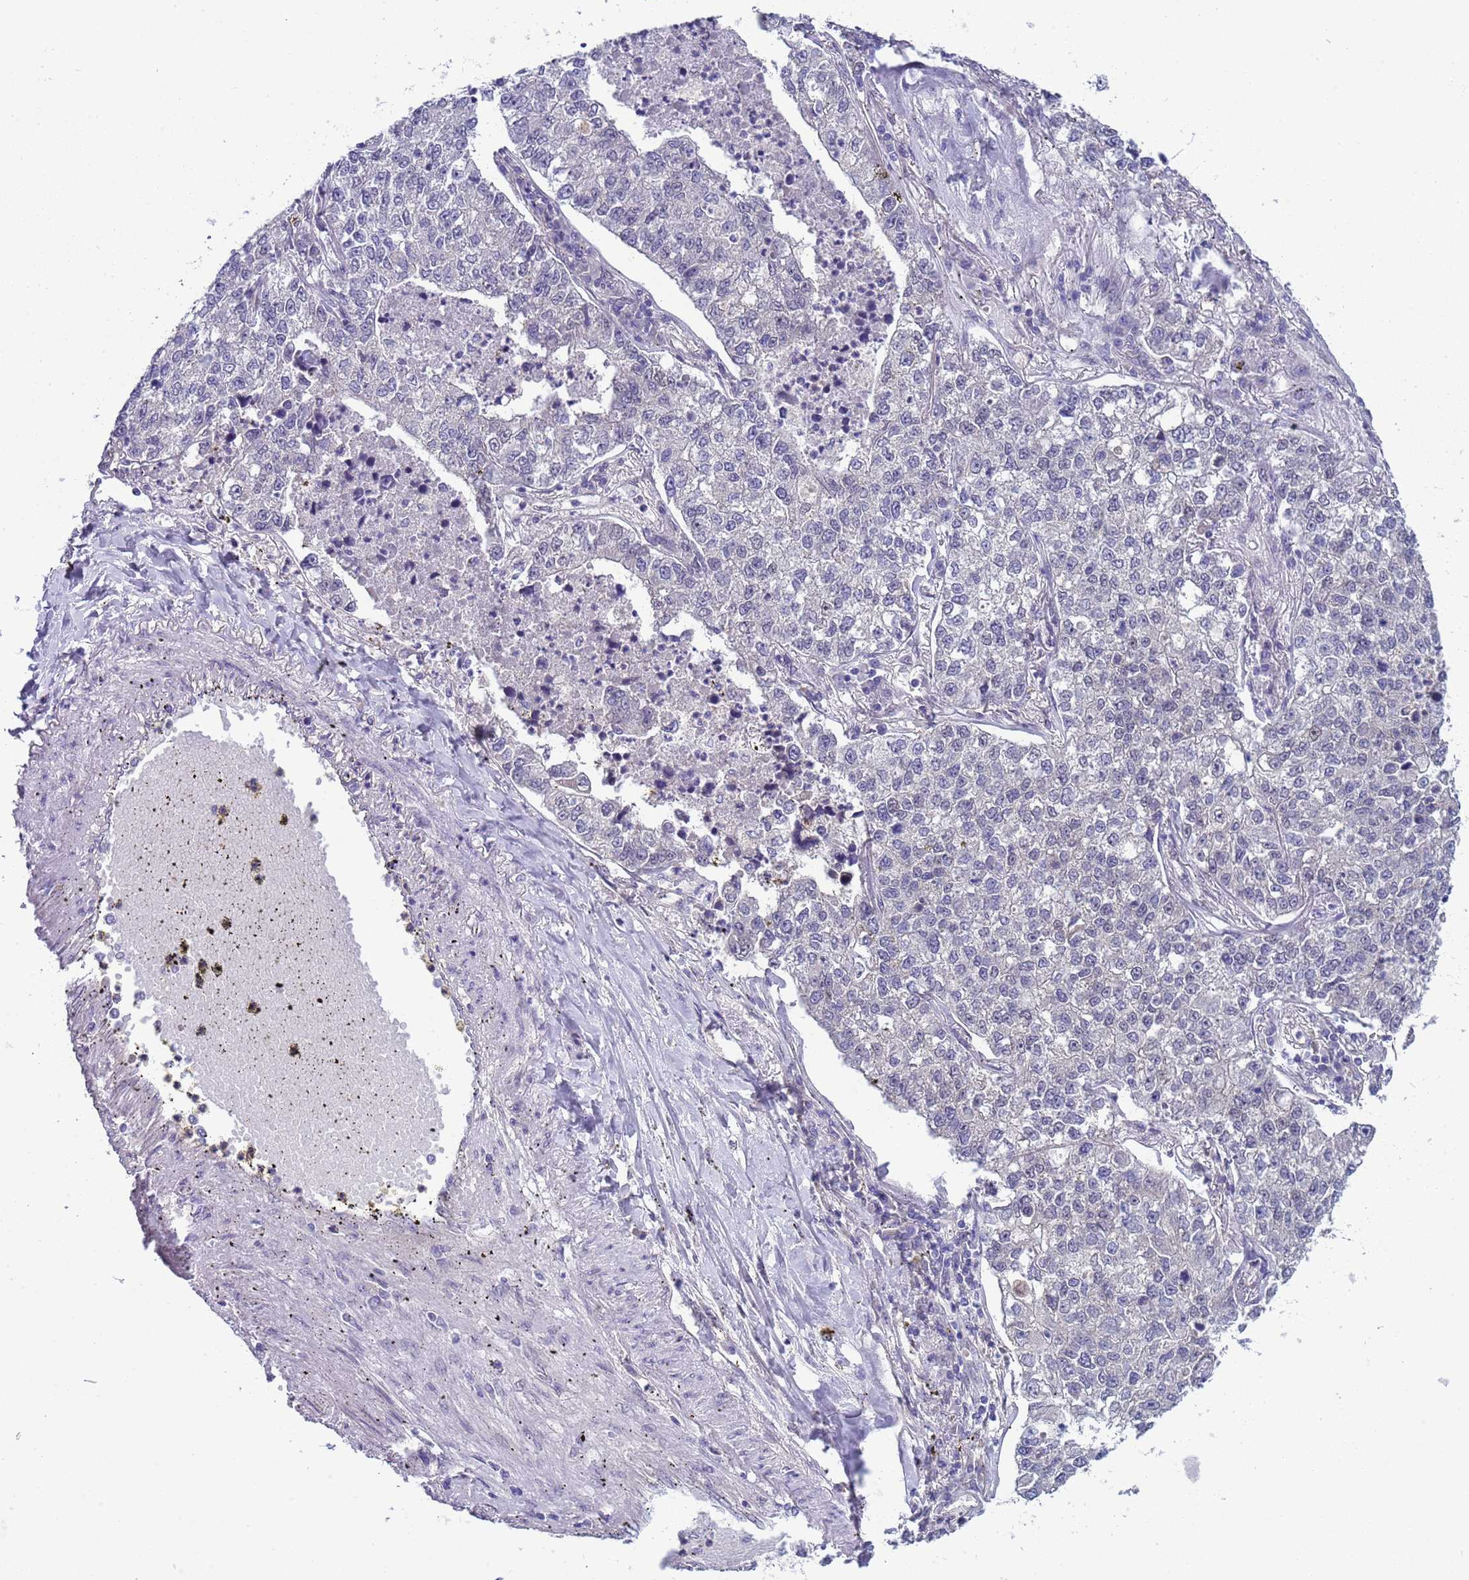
{"staining": {"intensity": "negative", "quantity": "none", "location": "none"}, "tissue": "lung cancer", "cell_type": "Tumor cells", "image_type": "cancer", "snomed": [{"axis": "morphology", "description": "Adenocarcinoma, NOS"}, {"axis": "topography", "description": "Lung"}], "caption": "This is an immunohistochemistry (IHC) histopathology image of human adenocarcinoma (lung). There is no expression in tumor cells.", "gene": "TRMT10A", "patient": {"sex": "male", "age": 49}}